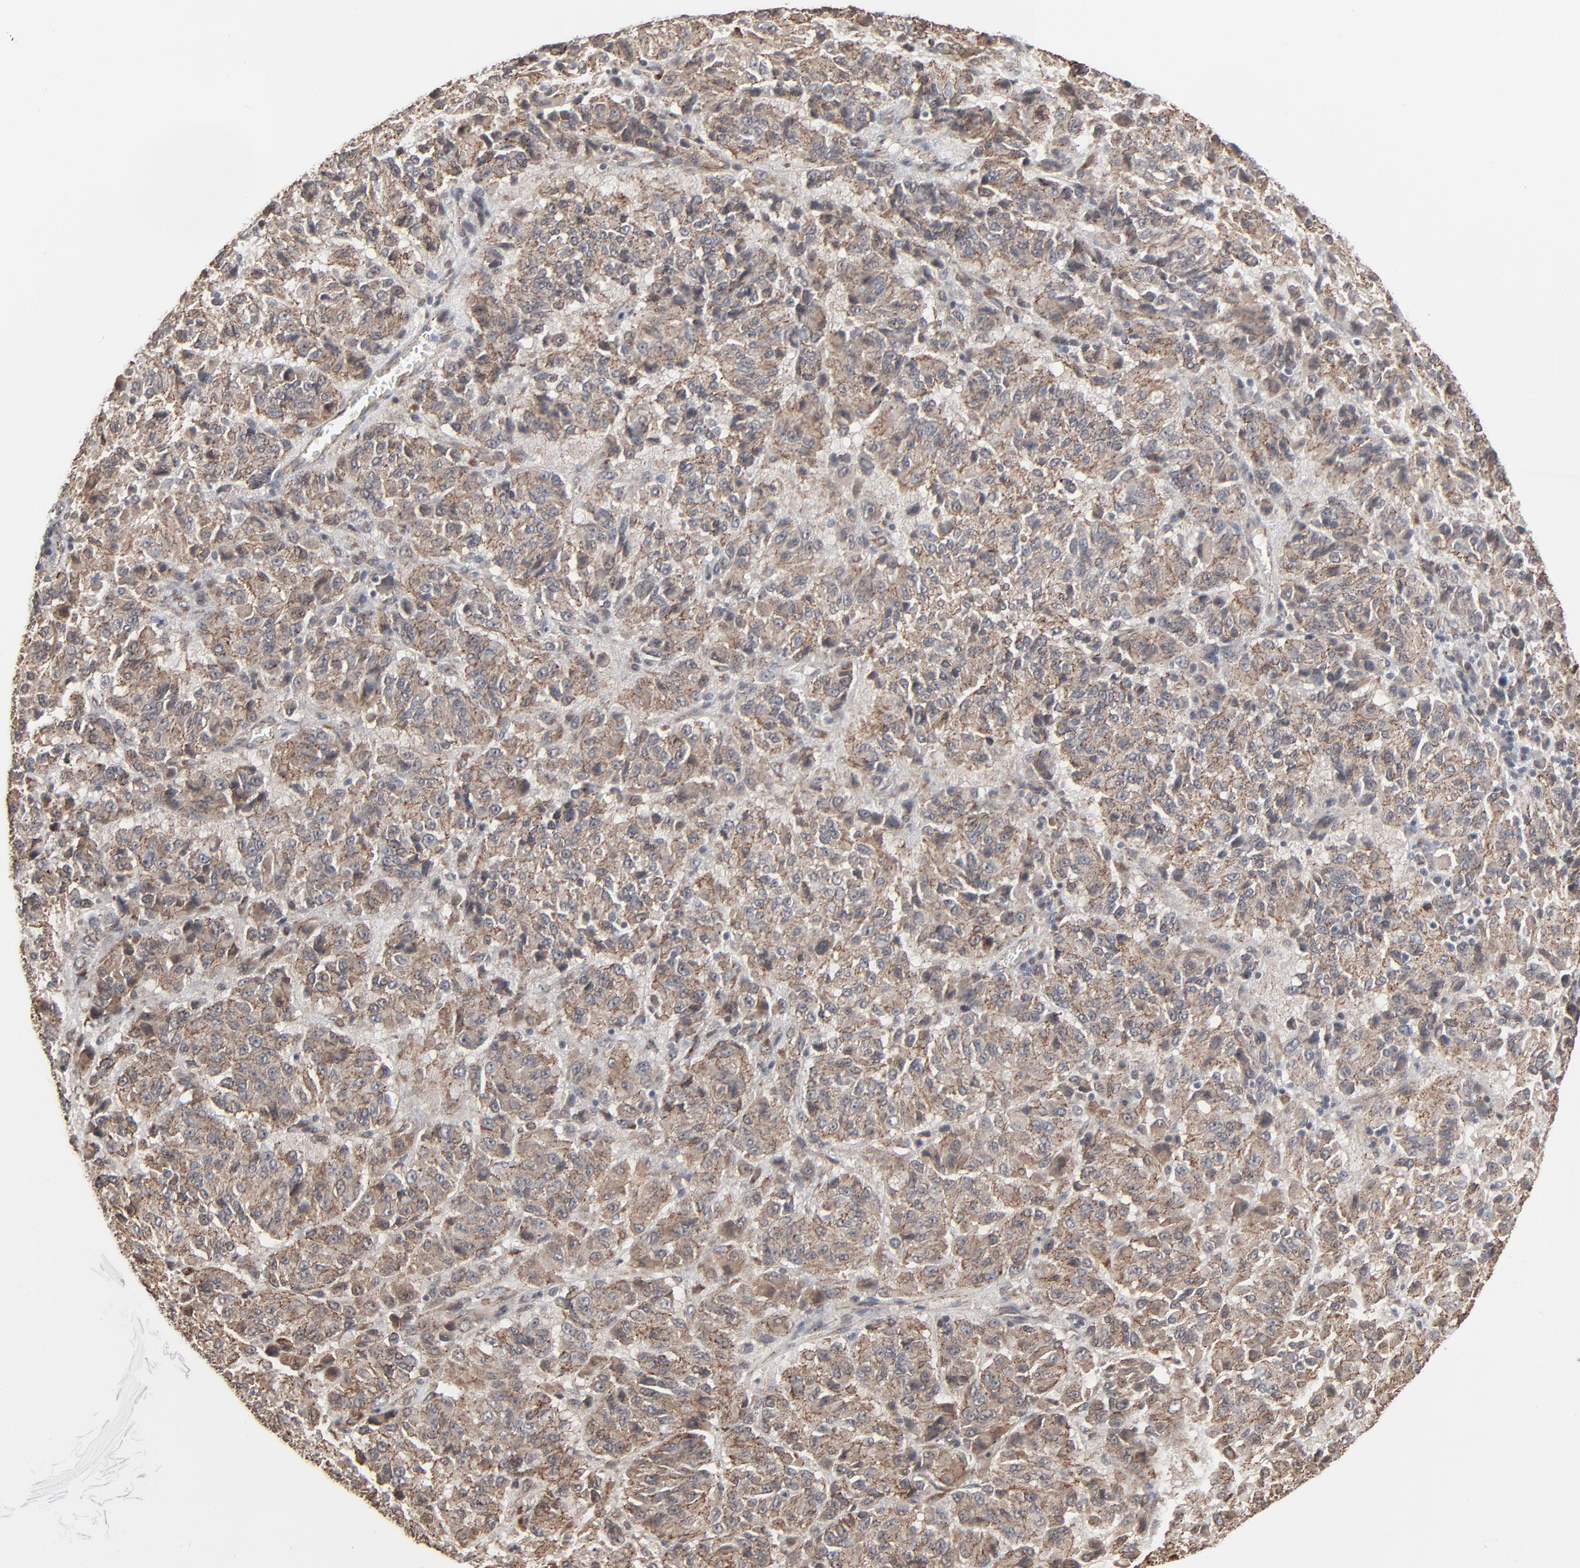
{"staining": {"intensity": "moderate", "quantity": ">75%", "location": "cytoplasmic/membranous"}, "tissue": "melanoma", "cell_type": "Tumor cells", "image_type": "cancer", "snomed": [{"axis": "morphology", "description": "Malignant melanoma, Metastatic site"}, {"axis": "topography", "description": "Lung"}], "caption": "A brown stain highlights moderate cytoplasmic/membranous expression of a protein in malignant melanoma (metastatic site) tumor cells.", "gene": "CTNND1", "patient": {"sex": "male", "age": 64}}